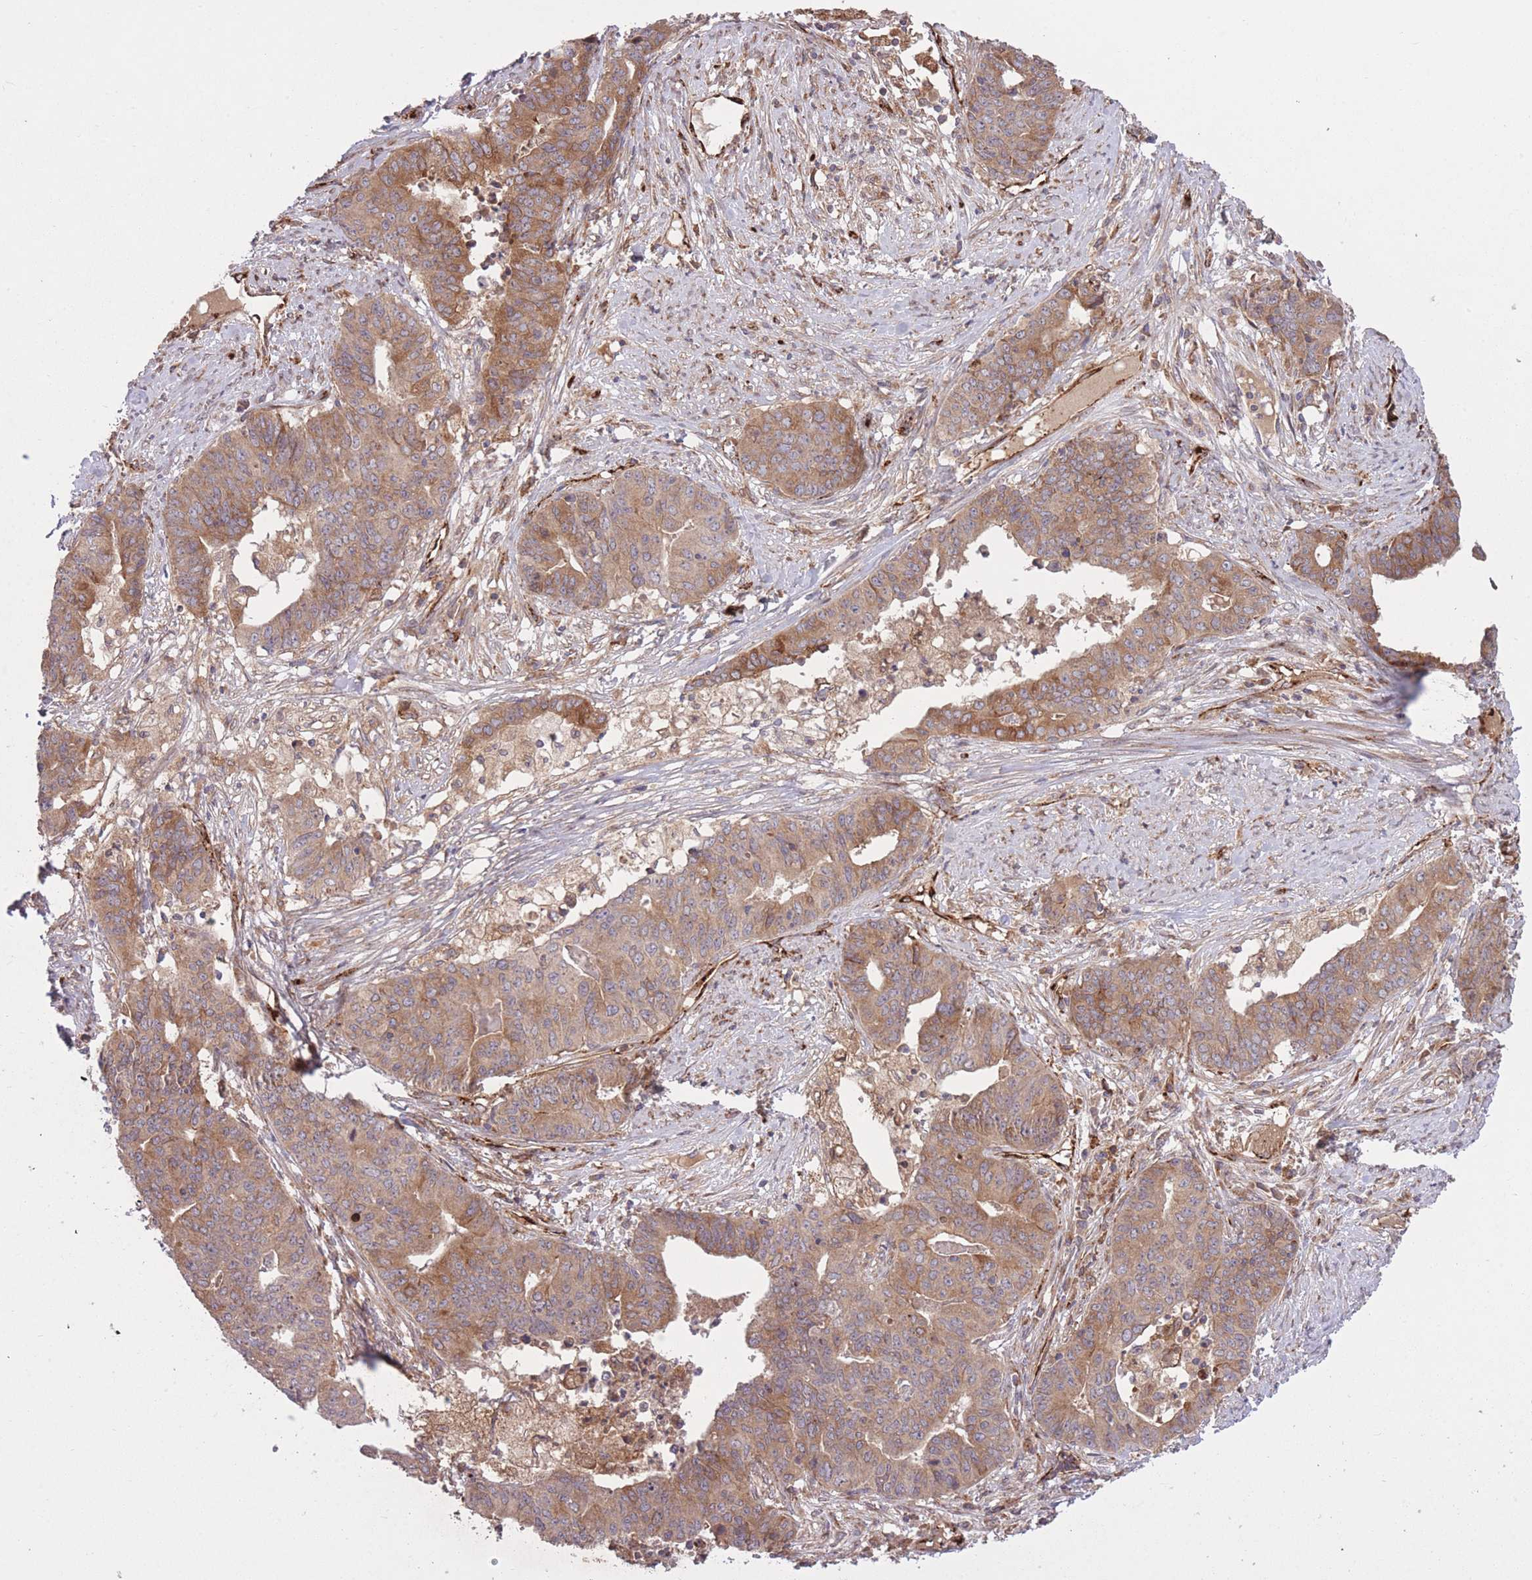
{"staining": {"intensity": "moderate", "quantity": ">75%", "location": "cytoplasmic/membranous"}, "tissue": "endometrial cancer", "cell_type": "Tumor cells", "image_type": "cancer", "snomed": [{"axis": "morphology", "description": "Adenocarcinoma, NOS"}, {"axis": "topography", "description": "Endometrium"}], "caption": "Immunohistochemistry (IHC) photomicrograph of neoplastic tissue: endometrial adenocarcinoma stained using immunohistochemistry exhibits medium levels of moderate protein expression localized specifically in the cytoplasmic/membranous of tumor cells, appearing as a cytoplasmic/membranous brown color.", "gene": "CISH", "patient": {"sex": "female", "age": 59}}